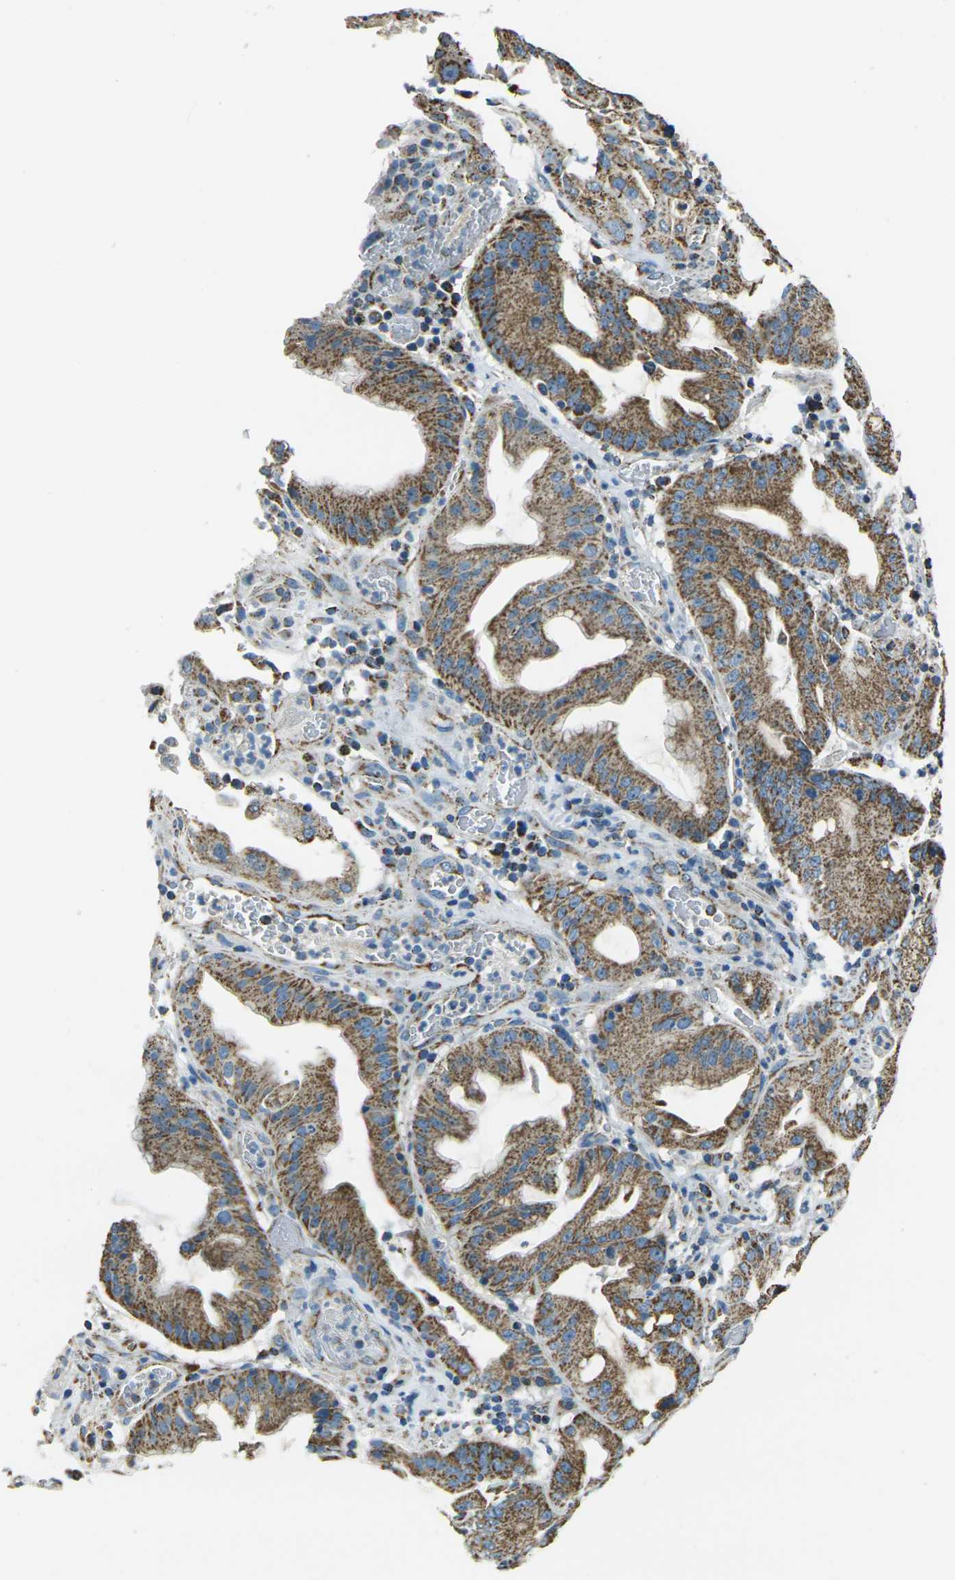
{"staining": {"intensity": "moderate", "quantity": ">75%", "location": "cytoplasmic/membranous"}, "tissue": "stomach cancer", "cell_type": "Tumor cells", "image_type": "cancer", "snomed": [{"axis": "morphology", "description": "Normal tissue, NOS"}, {"axis": "morphology", "description": "Adenocarcinoma, NOS"}, {"axis": "topography", "description": "Stomach"}], "caption": "This photomicrograph demonstrates IHC staining of human stomach cancer, with medium moderate cytoplasmic/membranous expression in about >75% of tumor cells.", "gene": "IRF3", "patient": {"sex": "male", "age": 48}}